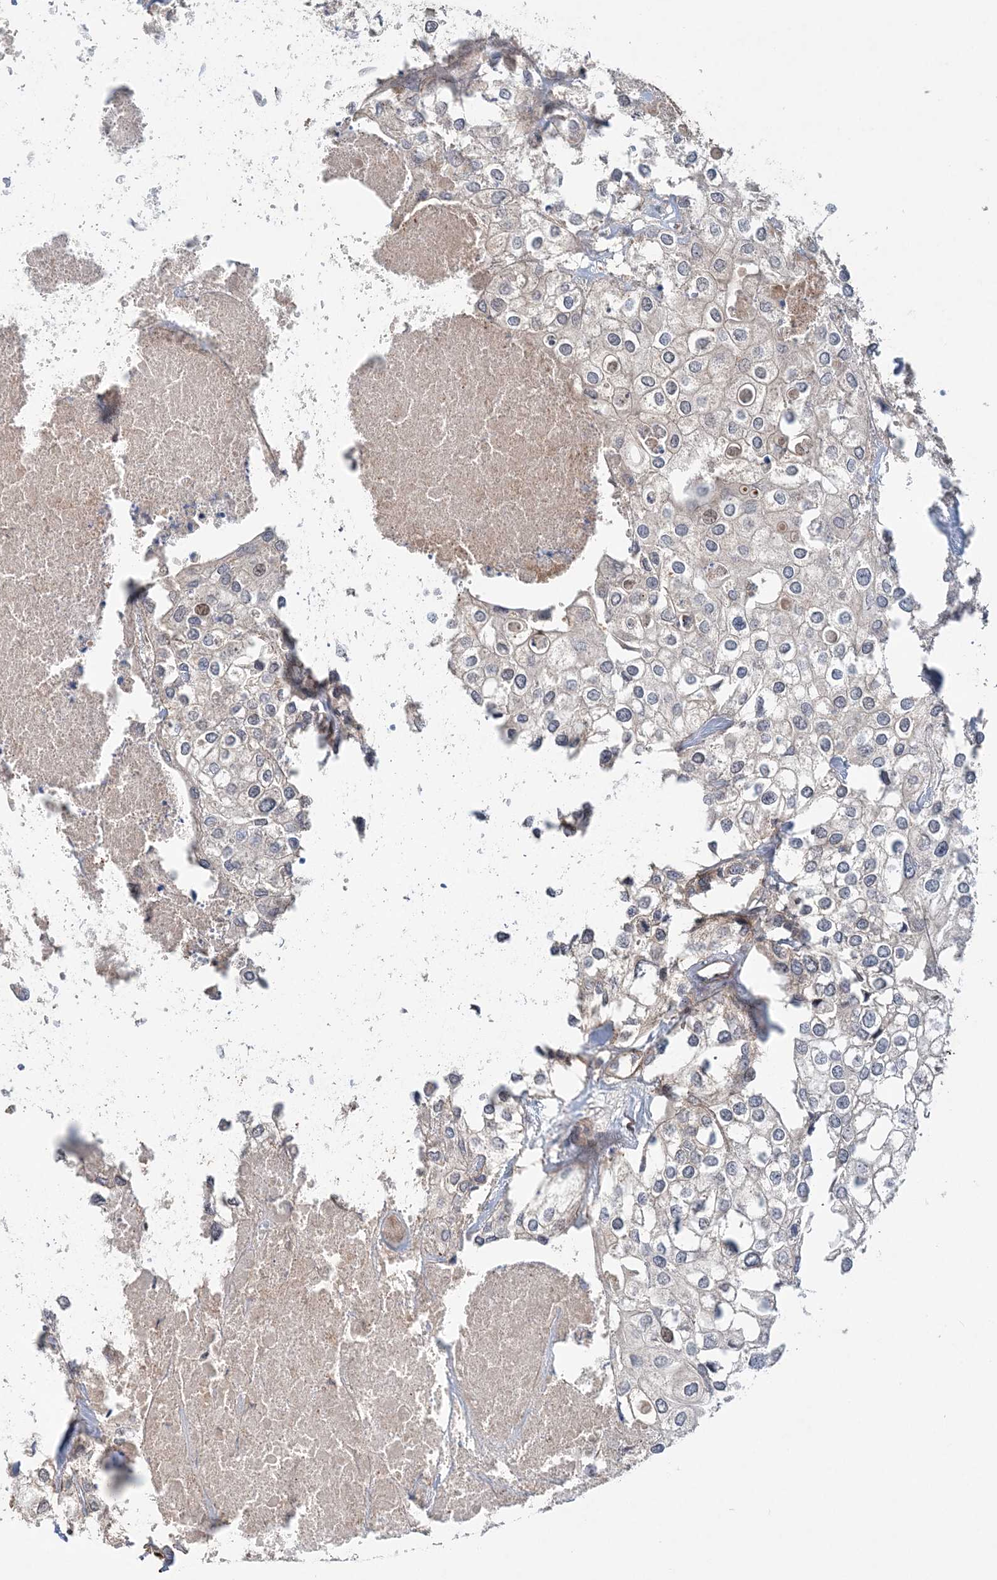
{"staining": {"intensity": "negative", "quantity": "none", "location": "none"}, "tissue": "urothelial cancer", "cell_type": "Tumor cells", "image_type": "cancer", "snomed": [{"axis": "morphology", "description": "Urothelial carcinoma, High grade"}, {"axis": "topography", "description": "Urinary bladder"}], "caption": "Urothelial cancer was stained to show a protein in brown. There is no significant positivity in tumor cells.", "gene": "GEMIN5", "patient": {"sex": "male", "age": 64}}